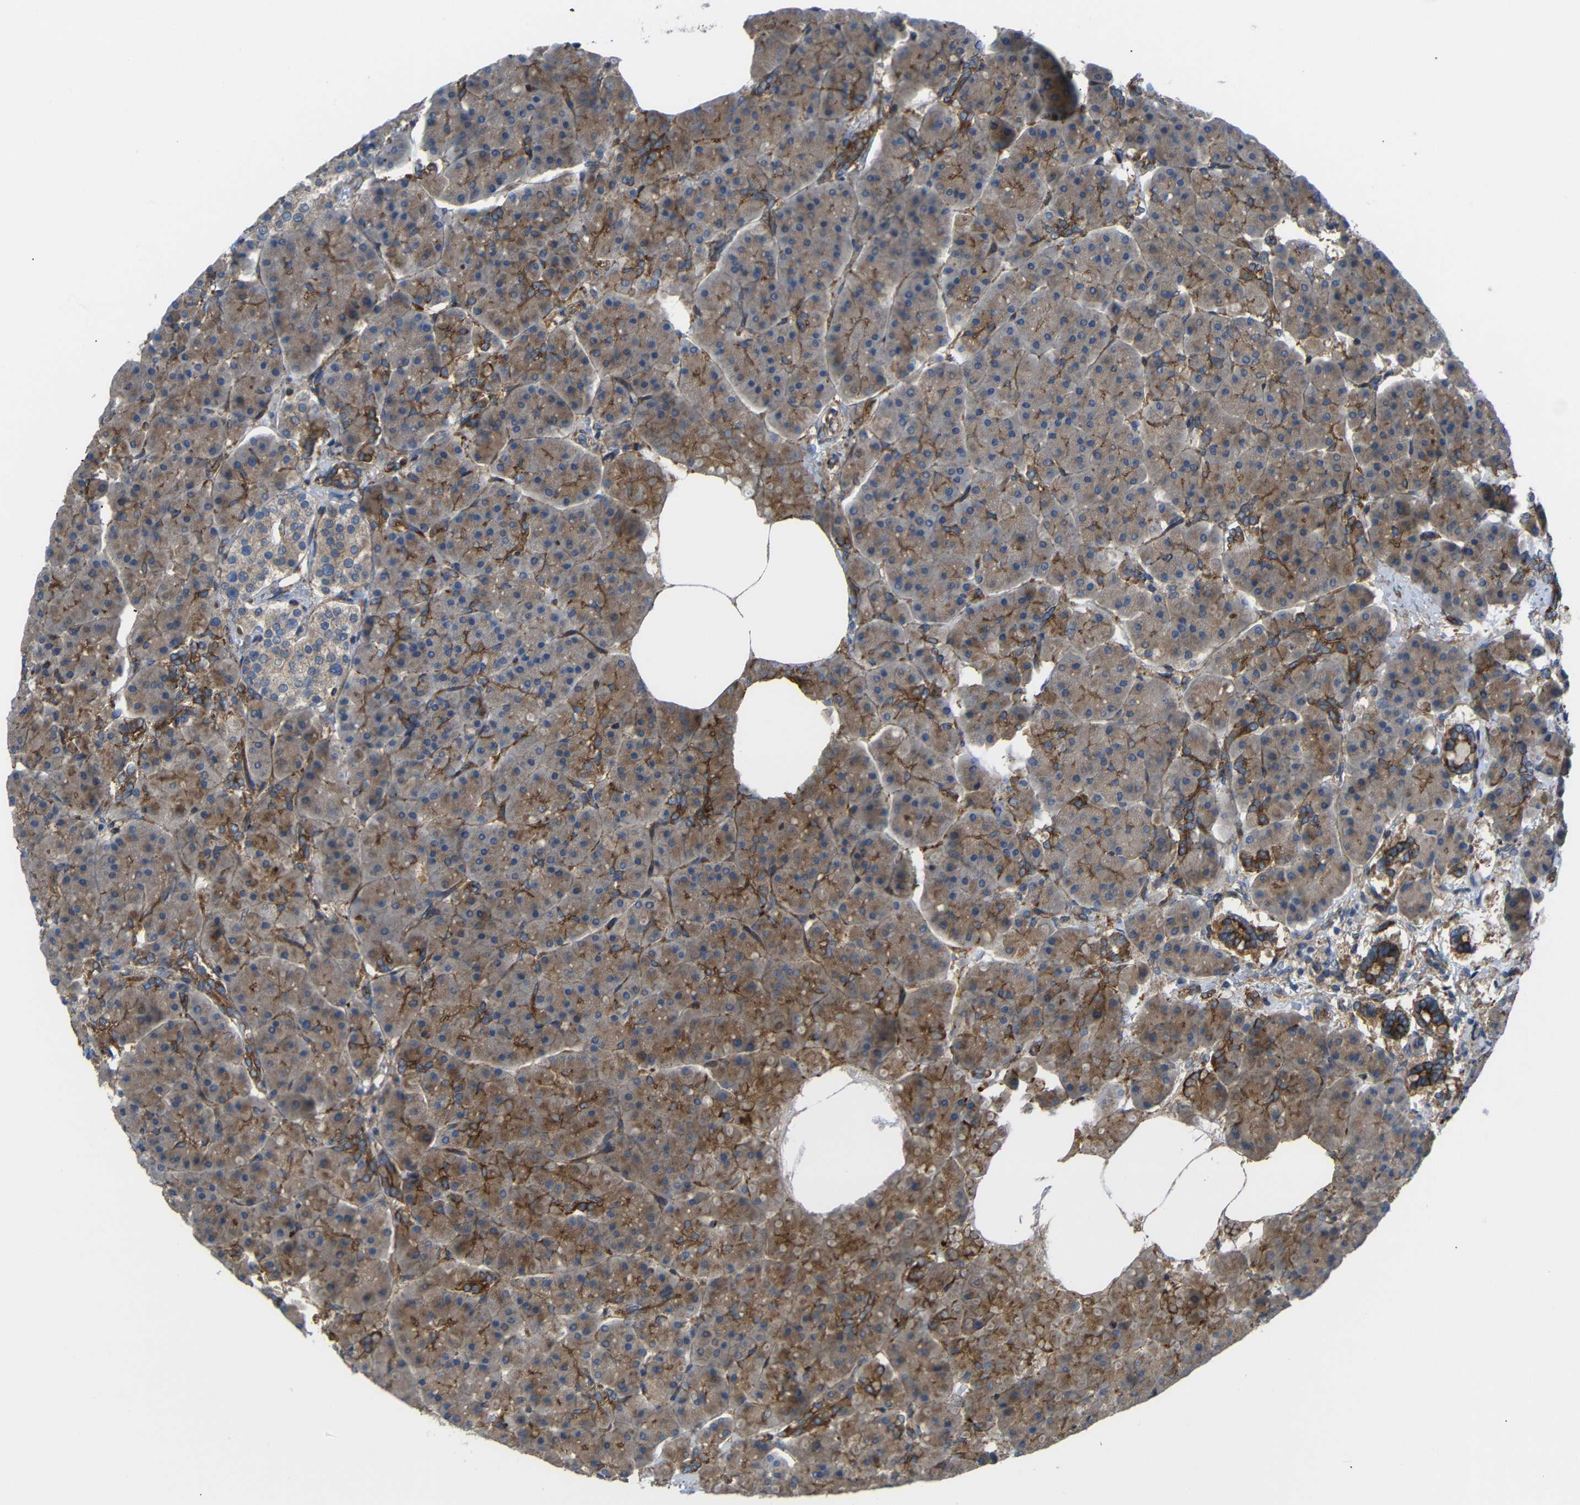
{"staining": {"intensity": "moderate", "quantity": ">75%", "location": "cytoplasmic/membranous"}, "tissue": "pancreas", "cell_type": "Exocrine glandular cells", "image_type": "normal", "snomed": [{"axis": "morphology", "description": "Normal tissue, NOS"}, {"axis": "topography", "description": "Pancreas"}], "caption": "The immunohistochemical stain labels moderate cytoplasmic/membranous expression in exocrine glandular cells of unremarkable pancreas. The protein of interest is stained brown, and the nuclei are stained in blue (DAB IHC with brightfield microscopy, high magnification).", "gene": "SYPL1", "patient": {"sex": "female", "age": 70}}